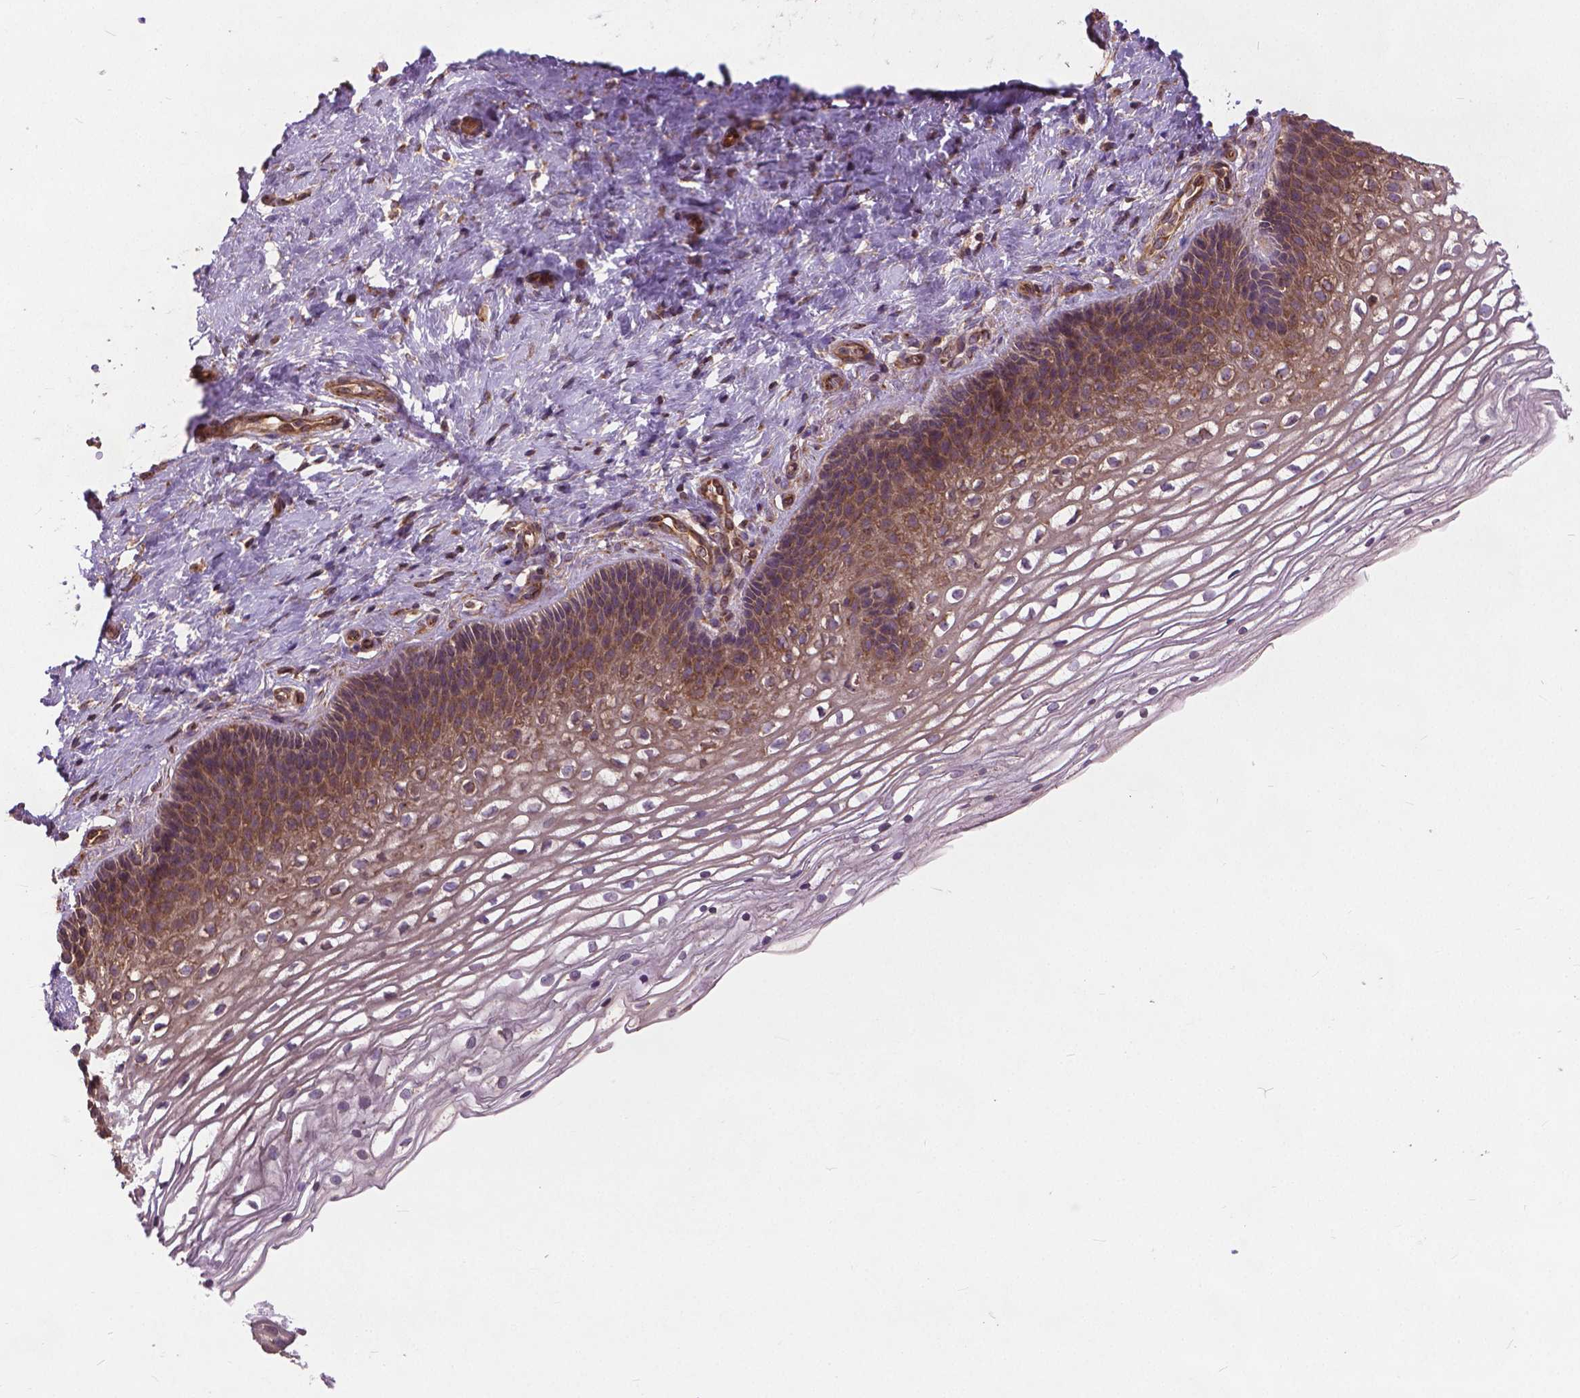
{"staining": {"intensity": "negative", "quantity": "none", "location": "none"}, "tissue": "cervix", "cell_type": "Glandular cells", "image_type": "normal", "snomed": [{"axis": "morphology", "description": "Normal tissue, NOS"}, {"axis": "topography", "description": "Cervix"}], "caption": "Immunohistochemistry micrograph of unremarkable human cervix stained for a protein (brown), which shows no staining in glandular cells. The staining was performed using DAB (3,3'-diaminobenzidine) to visualize the protein expression in brown, while the nuclei were stained in blue with hematoxylin (Magnification: 20x).", "gene": "MZT1", "patient": {"sex": "female", "age": 34}}